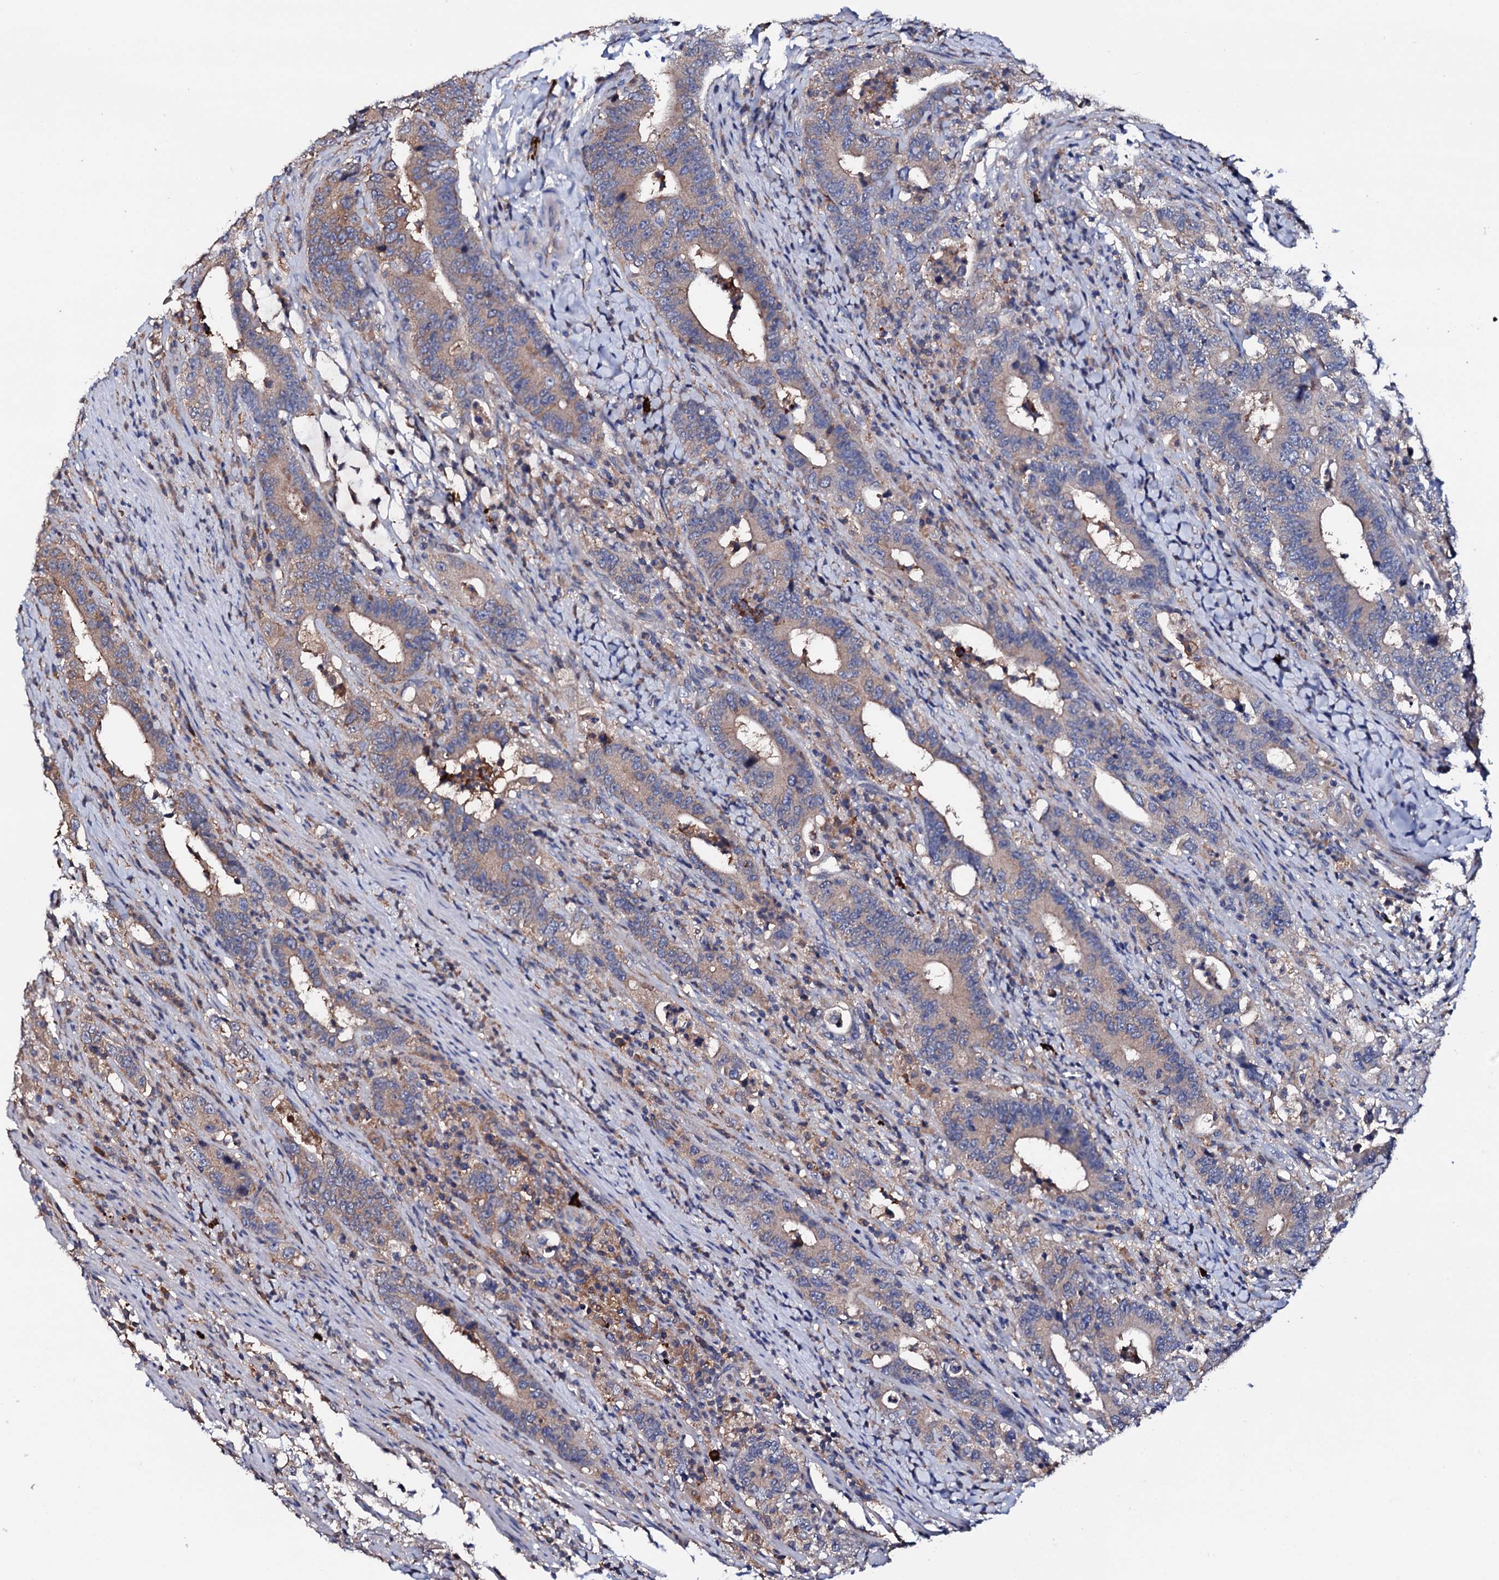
{"staining": {"intensity": "weak", "quantity": "25%-75%", "location": "cytoplasmic/membranous"}, "tissue": "colorectal cancer", "cell_type": "Tumor cells", "image_type": "cancer", "snomed": [{"axis": "morphology", "description": "Adenocarcinoma, NOS"}, {"axis": "topography", "description": "Colon"}], "caption": "Immunohistochemistry staining of colorectal cancer, which reveals low levels of weak cytoplasmic/membranous staining in approximately 25%-75% of tumor cells indicating weak cytoplasmic/membranous protein expression. The staining was performed using DAB (brown) for protein detection and nuclei were counterstained in hematoxylin (blue).", "gene": "TCAF2", "patient": {"sex": "female", "age": 75}}